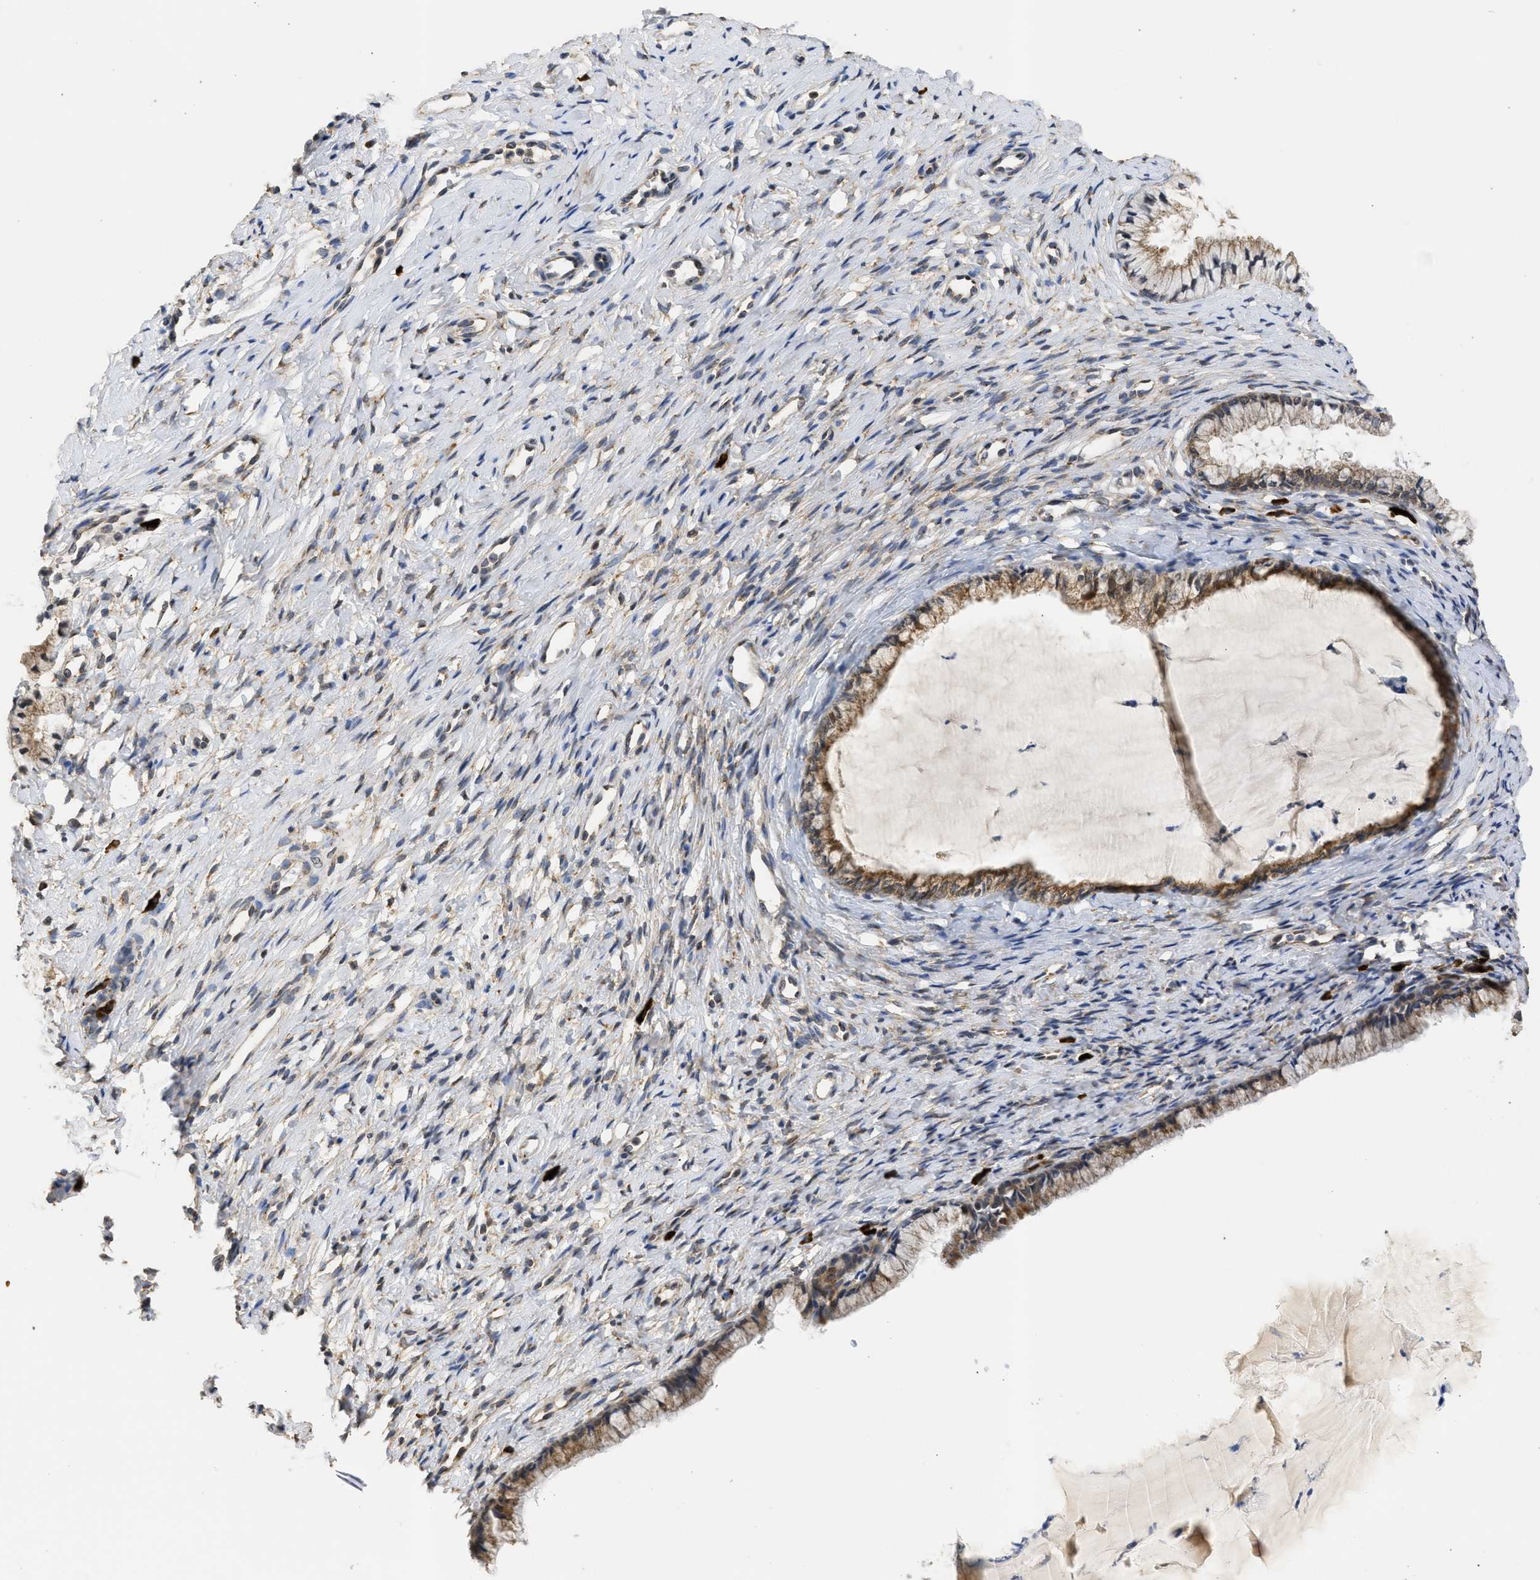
{"staining": {"intensity": "moderate", "quantity": "25%-75%", "location": "cytoplasmic/membranous"}, "tissue": "cervix", "cell_type": "Glandular cells", "image_type": "normal", "snomed": [{"axis": "morphology", "description": "Normal tissue, NOS"}, {"axis": "topography", "description": "Cervix"}], "caption": "Glandular cells show medium levels of moderate cytoplasmic/membranous positivity in about 25%-75% of cells in unremarkable human cervix. The staining is performed using DAB (3,3'-diaminobenzidine) brown chromogen to label protein expression. The nuclei are counter-stained blue using hematoxylin.", "gene": "DNAJC1", "patient": {"sex": "female", "age": 77}}